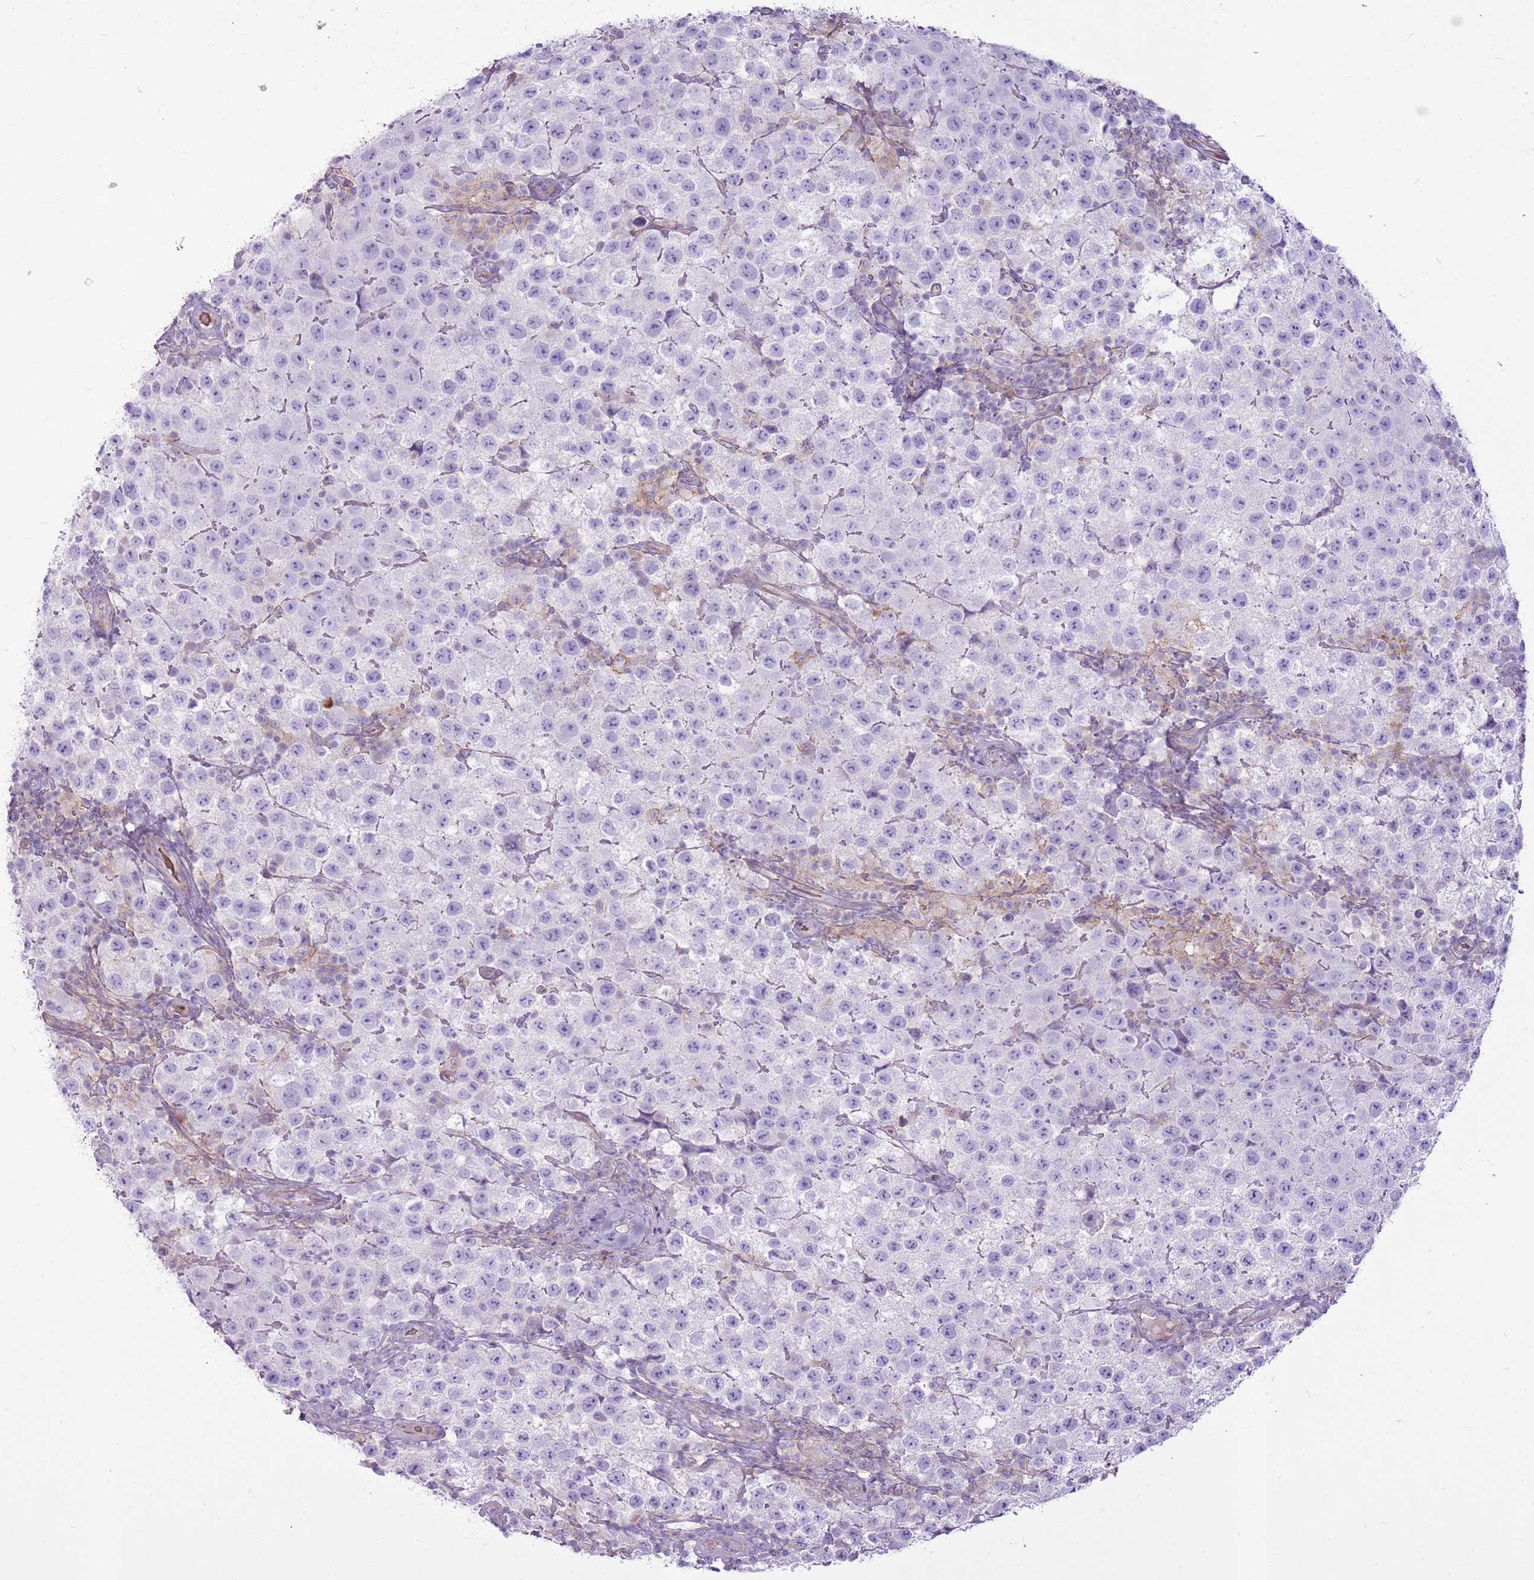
{"staining": {"intensity": "negative", "quantity": "none", "location": "none"}, "tissue": "testis cancer", "cell_type": "Tumor cells", "image_type": "cancer", "snomed": [{"axis": "morphology", "description": "Seminoma, NOS"}, {"axis": "morphology", "description": "Carcinoma, Embryonal, NOS"}, {"axis": "topography", "description": "Testis"}], "caption": "A high-resolution micrograph shows IHC staining of testis cancer (seminoma), which exhibits no significant expression in tumor cells.", "gene": "CHAC2", "patient": {"sex": "male", "age": 41}}